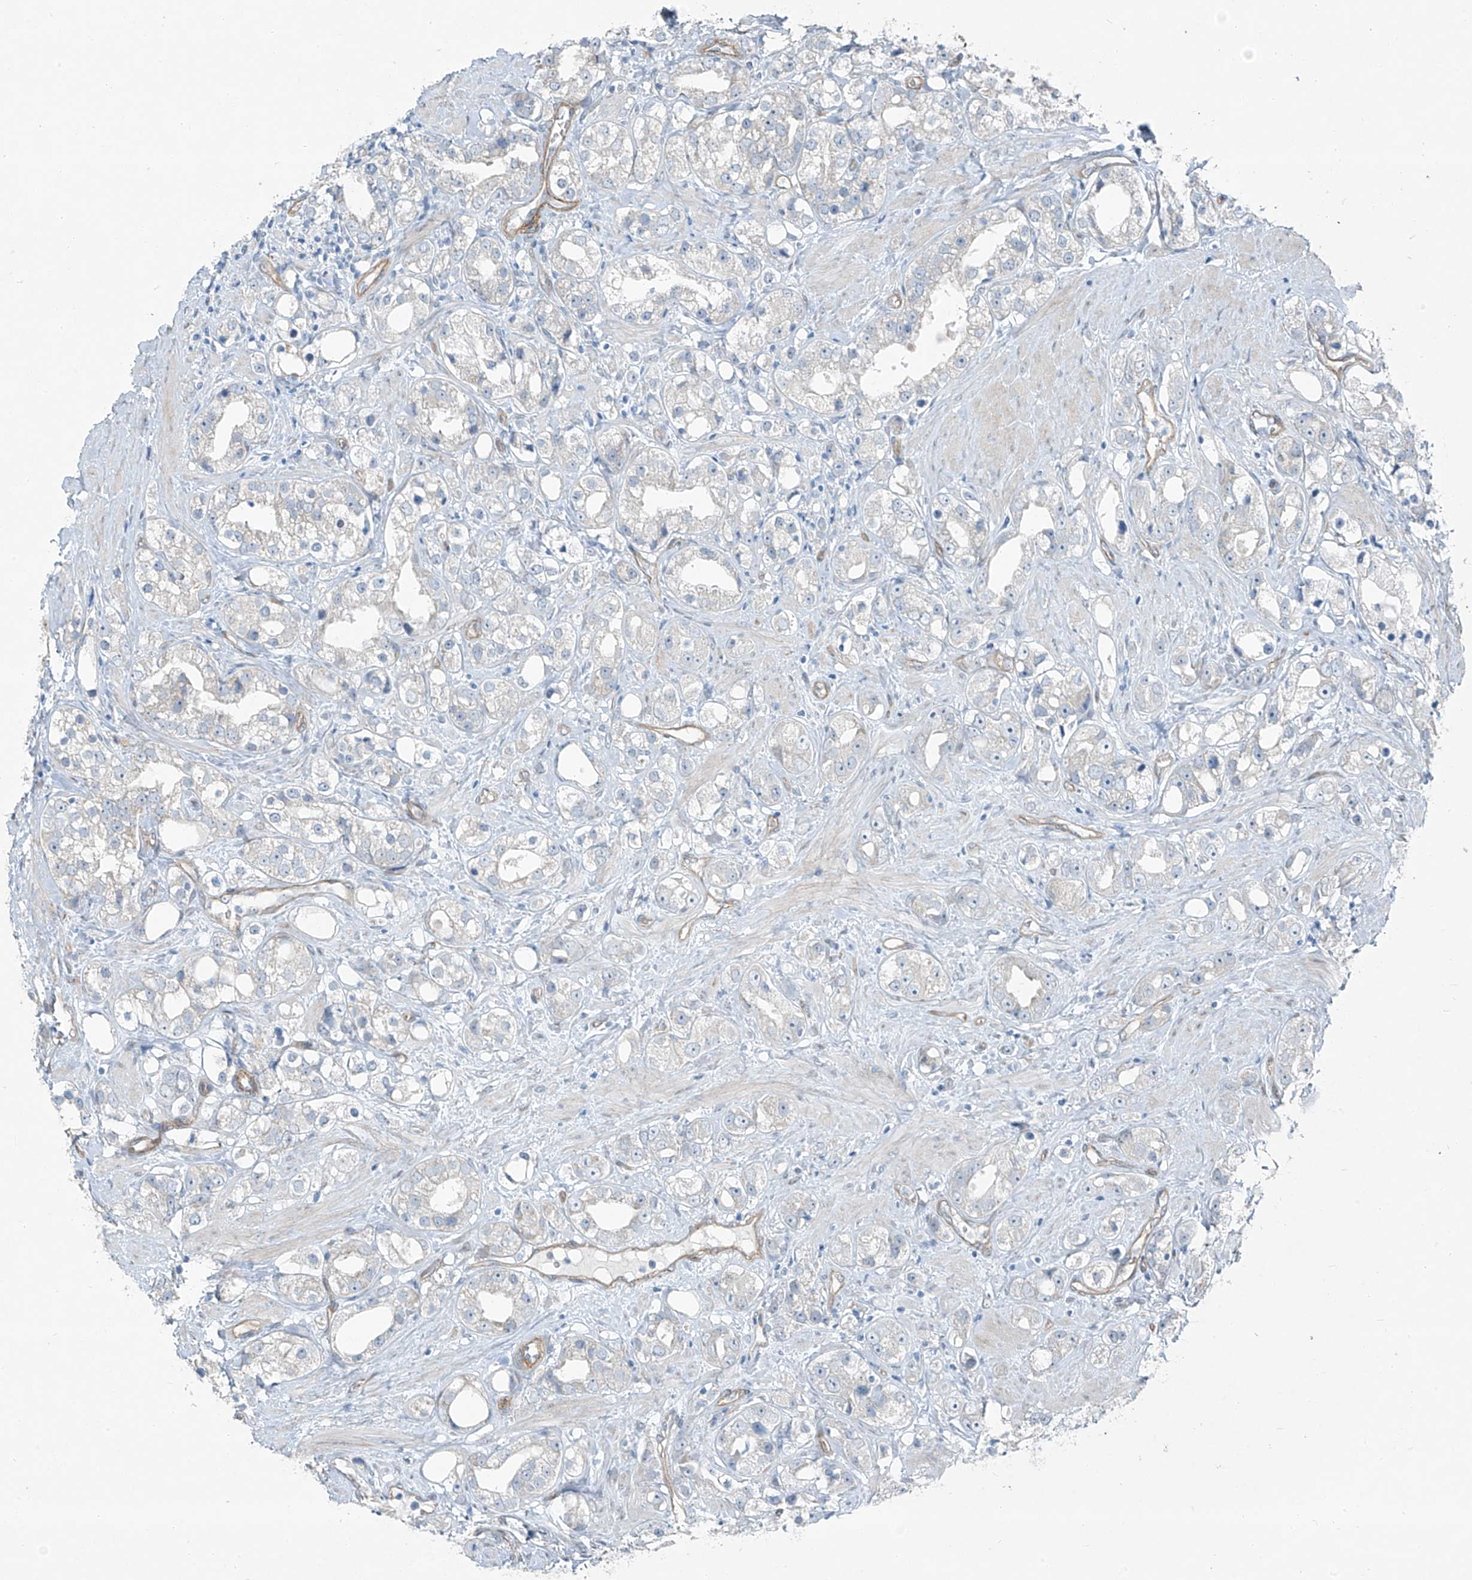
{"staining": {"intensity": "negative", "quantity": "none", "location": "none"}, "tissue": "prostate cancer", "cell_type": "Tumor cells", "image_type": "cancer", "snomed": [{"axis": "morphology", "description": "Adenocarcinoma, NOS"}, {"axis": "topography", "description": "Prostate"}], "caption": "Immunohistochemical staining of adenocarcinoma (prostate) exhibits no significant staining in tumor cells.", "gene": "TNS2", "patient": {"sex": "male", "age": 79}}